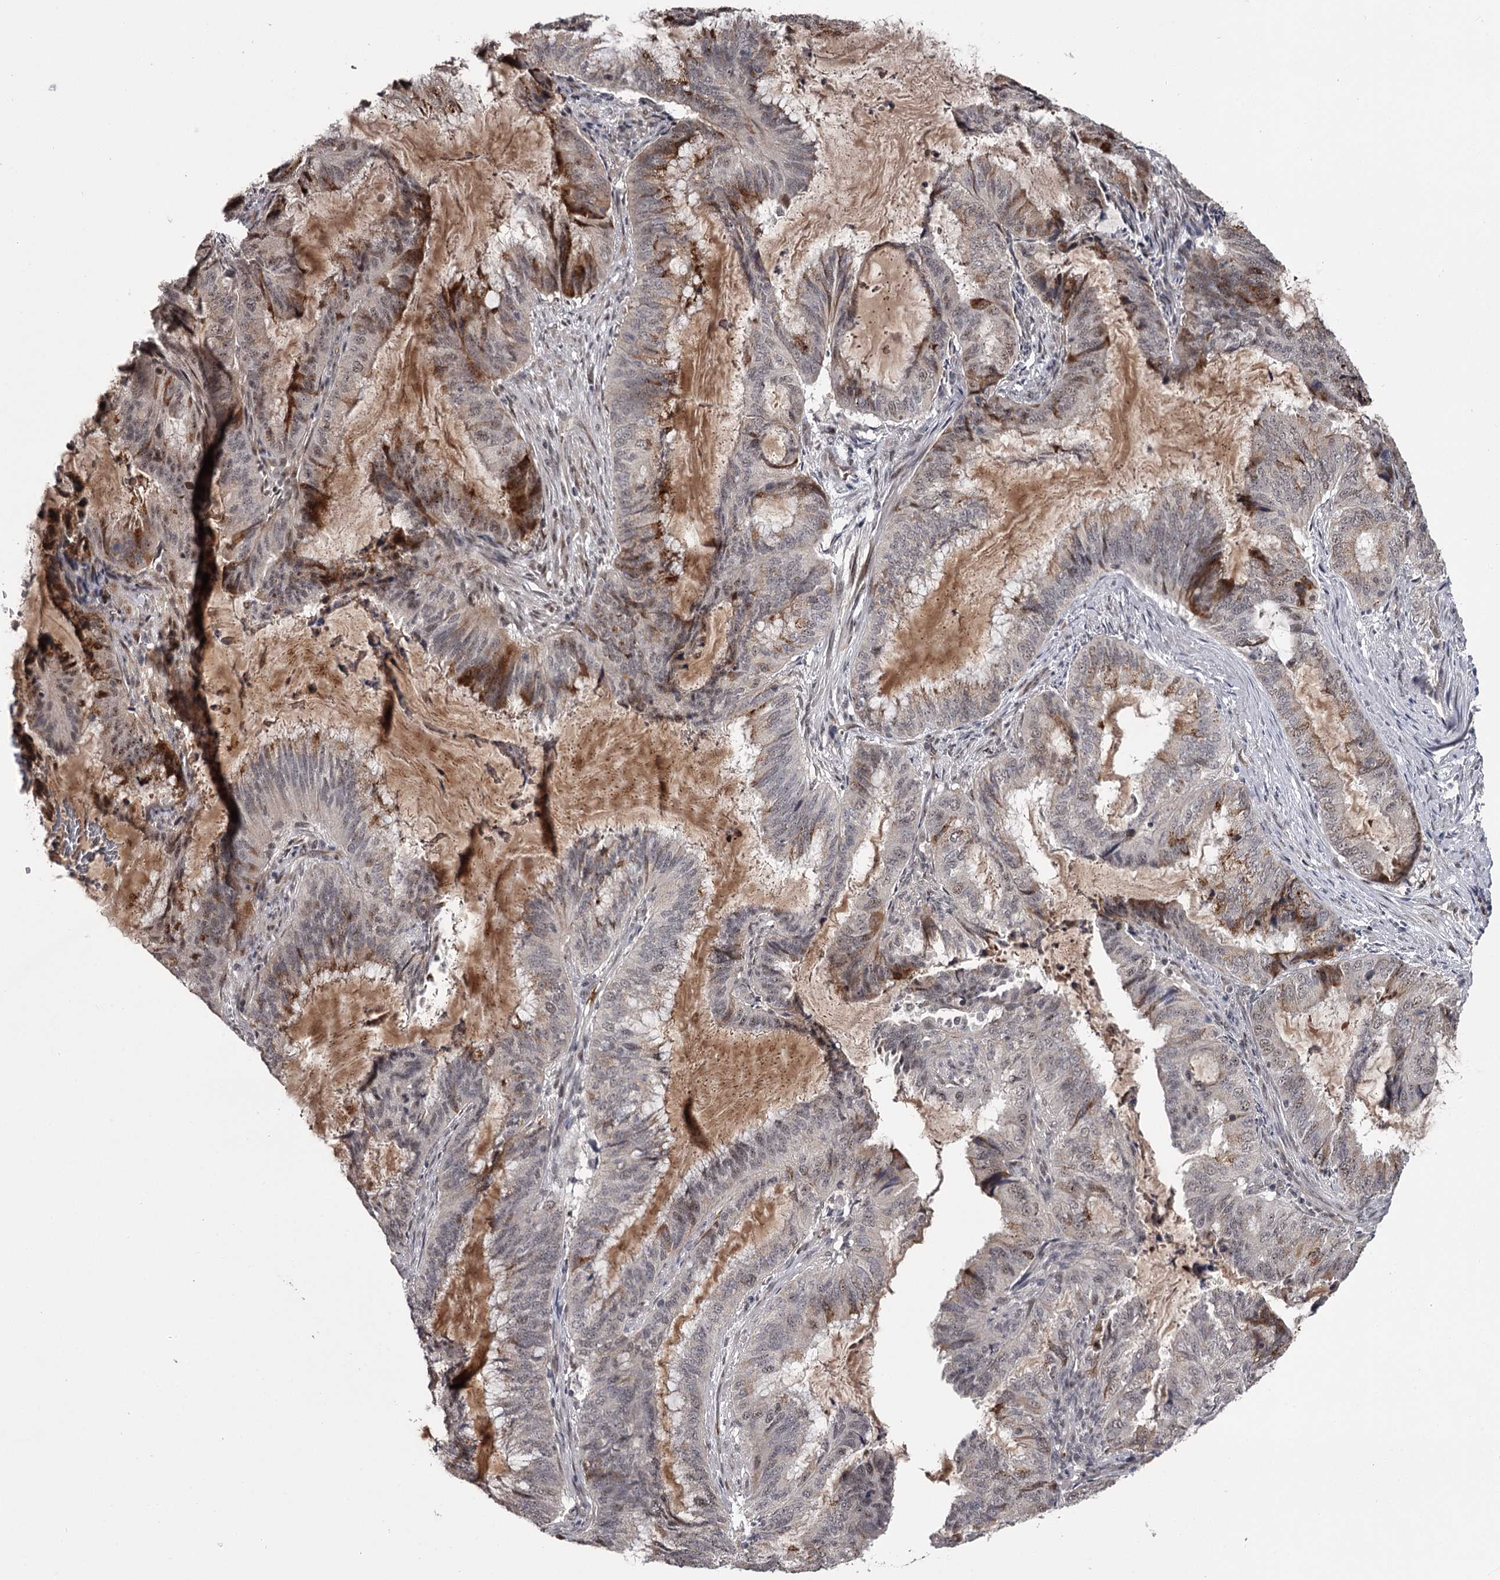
{"staining": {"intensity": "moderate", "quantity": "<25%", "location": "cytoplasmic/membranous,nuclear"}, "tissue": "endometrial cancer", "cell_type": "Tumor cells", "image_type": "cancer", "snomed": [{"axis": "morphology", "description": "Adenocarcinoma, NOS"}, {"axis": "topography", "description": "Endometrium"}], "caption": "Protein staining exhibits moderate cytoplasmic/membranous and nuclear positivity in approximately <25% of tumor cells in adenocarcinoma (endometrial).", "gene": "RNF44", "patient": {"sex": "female", "age": 51}}